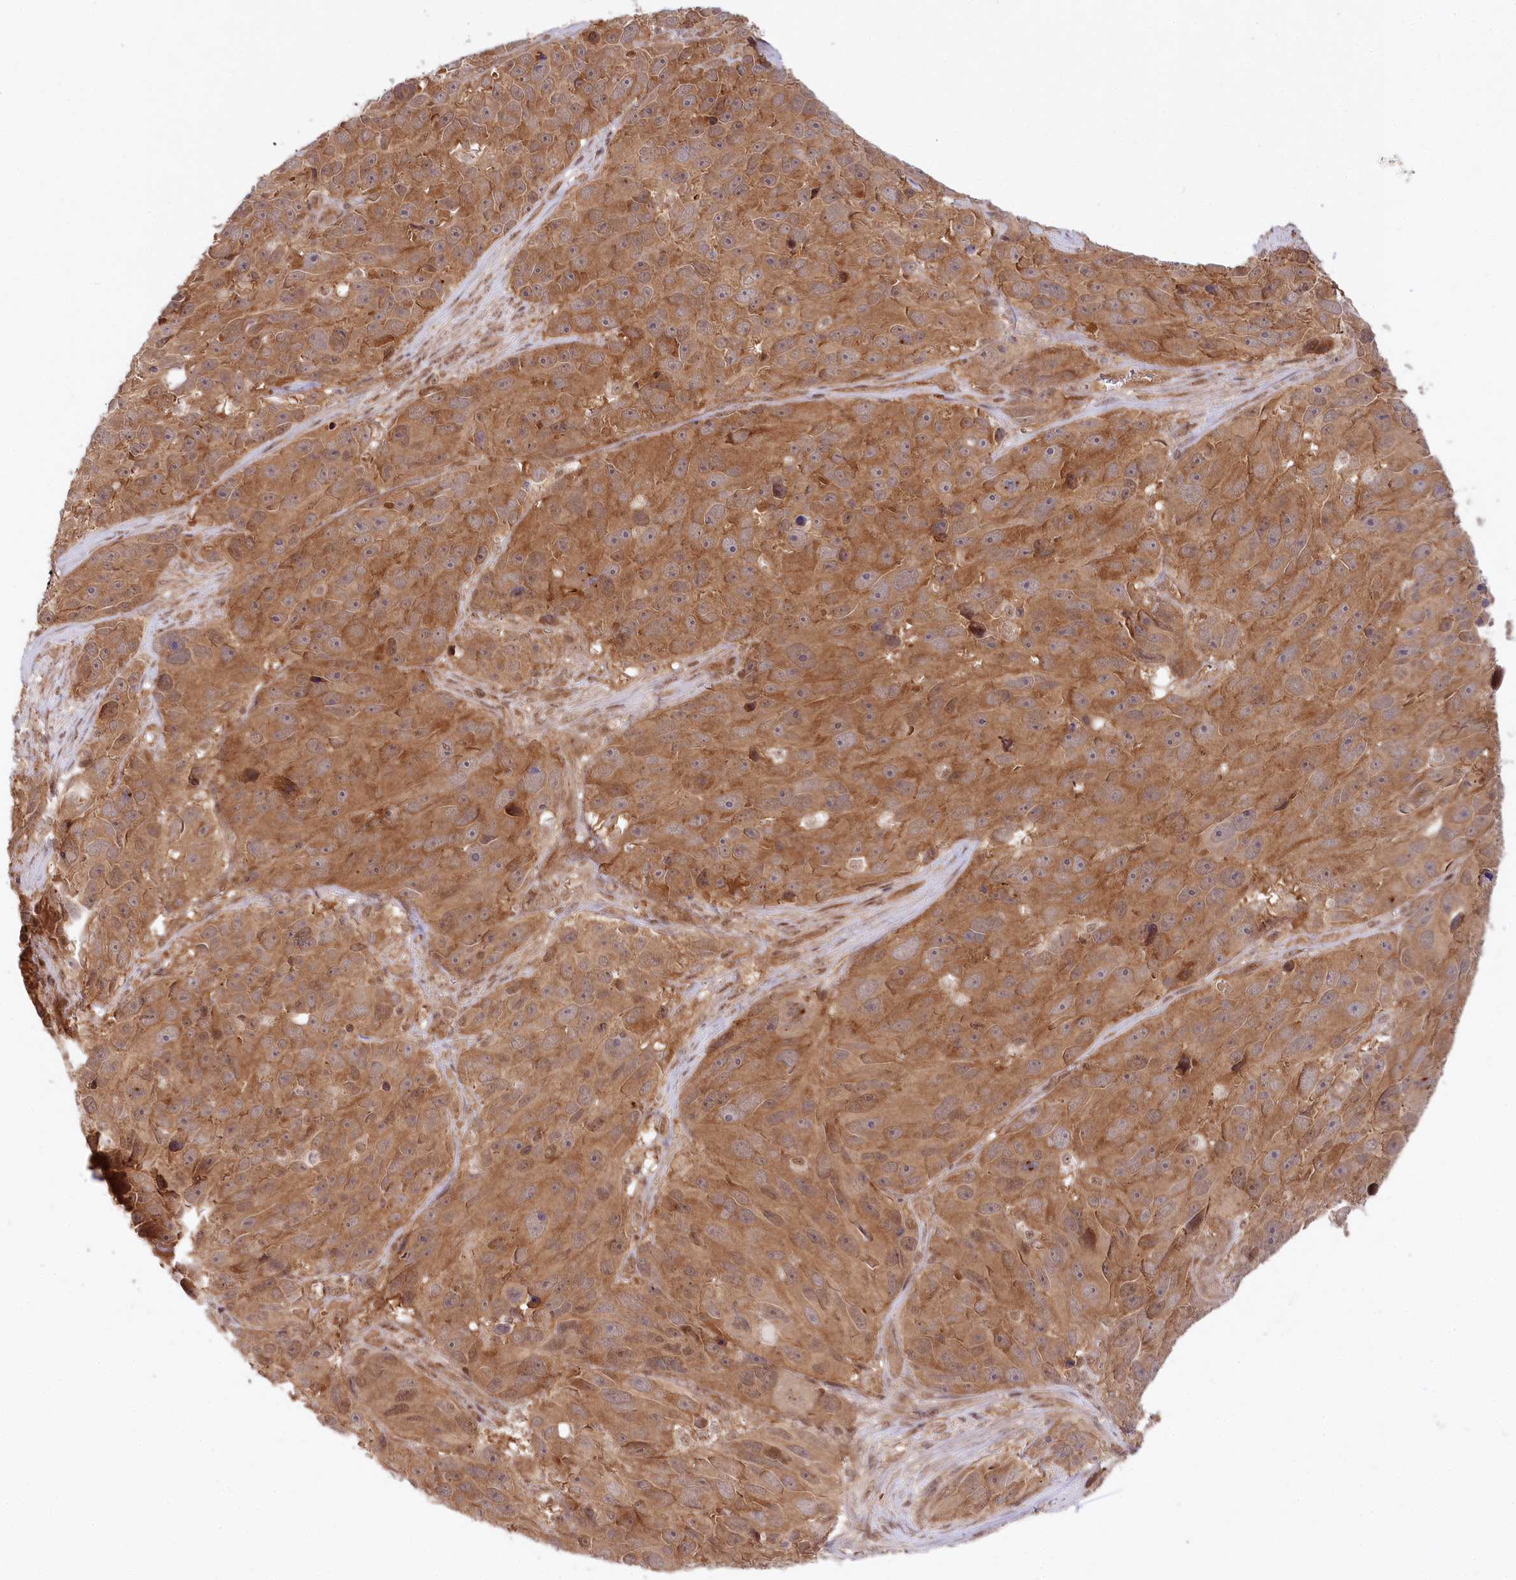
{"staining": {"intensity": "moderate", "quantity": ">75%", "location": "cytoplasmic/membranous"}, "tissue": "melanoma", "cell_type": "Tumor cells", "image_type": "cancer", "snomed": [{"axis": "morphology", "description": "Malignant melanoma, NOS"}, {"axis": "topography", "description": "Skin"}], "caption": "Brown immunohistochemical staining in human melanoma exhibits moderate cytoplasmic/membranous expression in approximately >75% of tumor cells.", "gene": "CCDC65", "patient": {"sex": "male", "age": 84}}